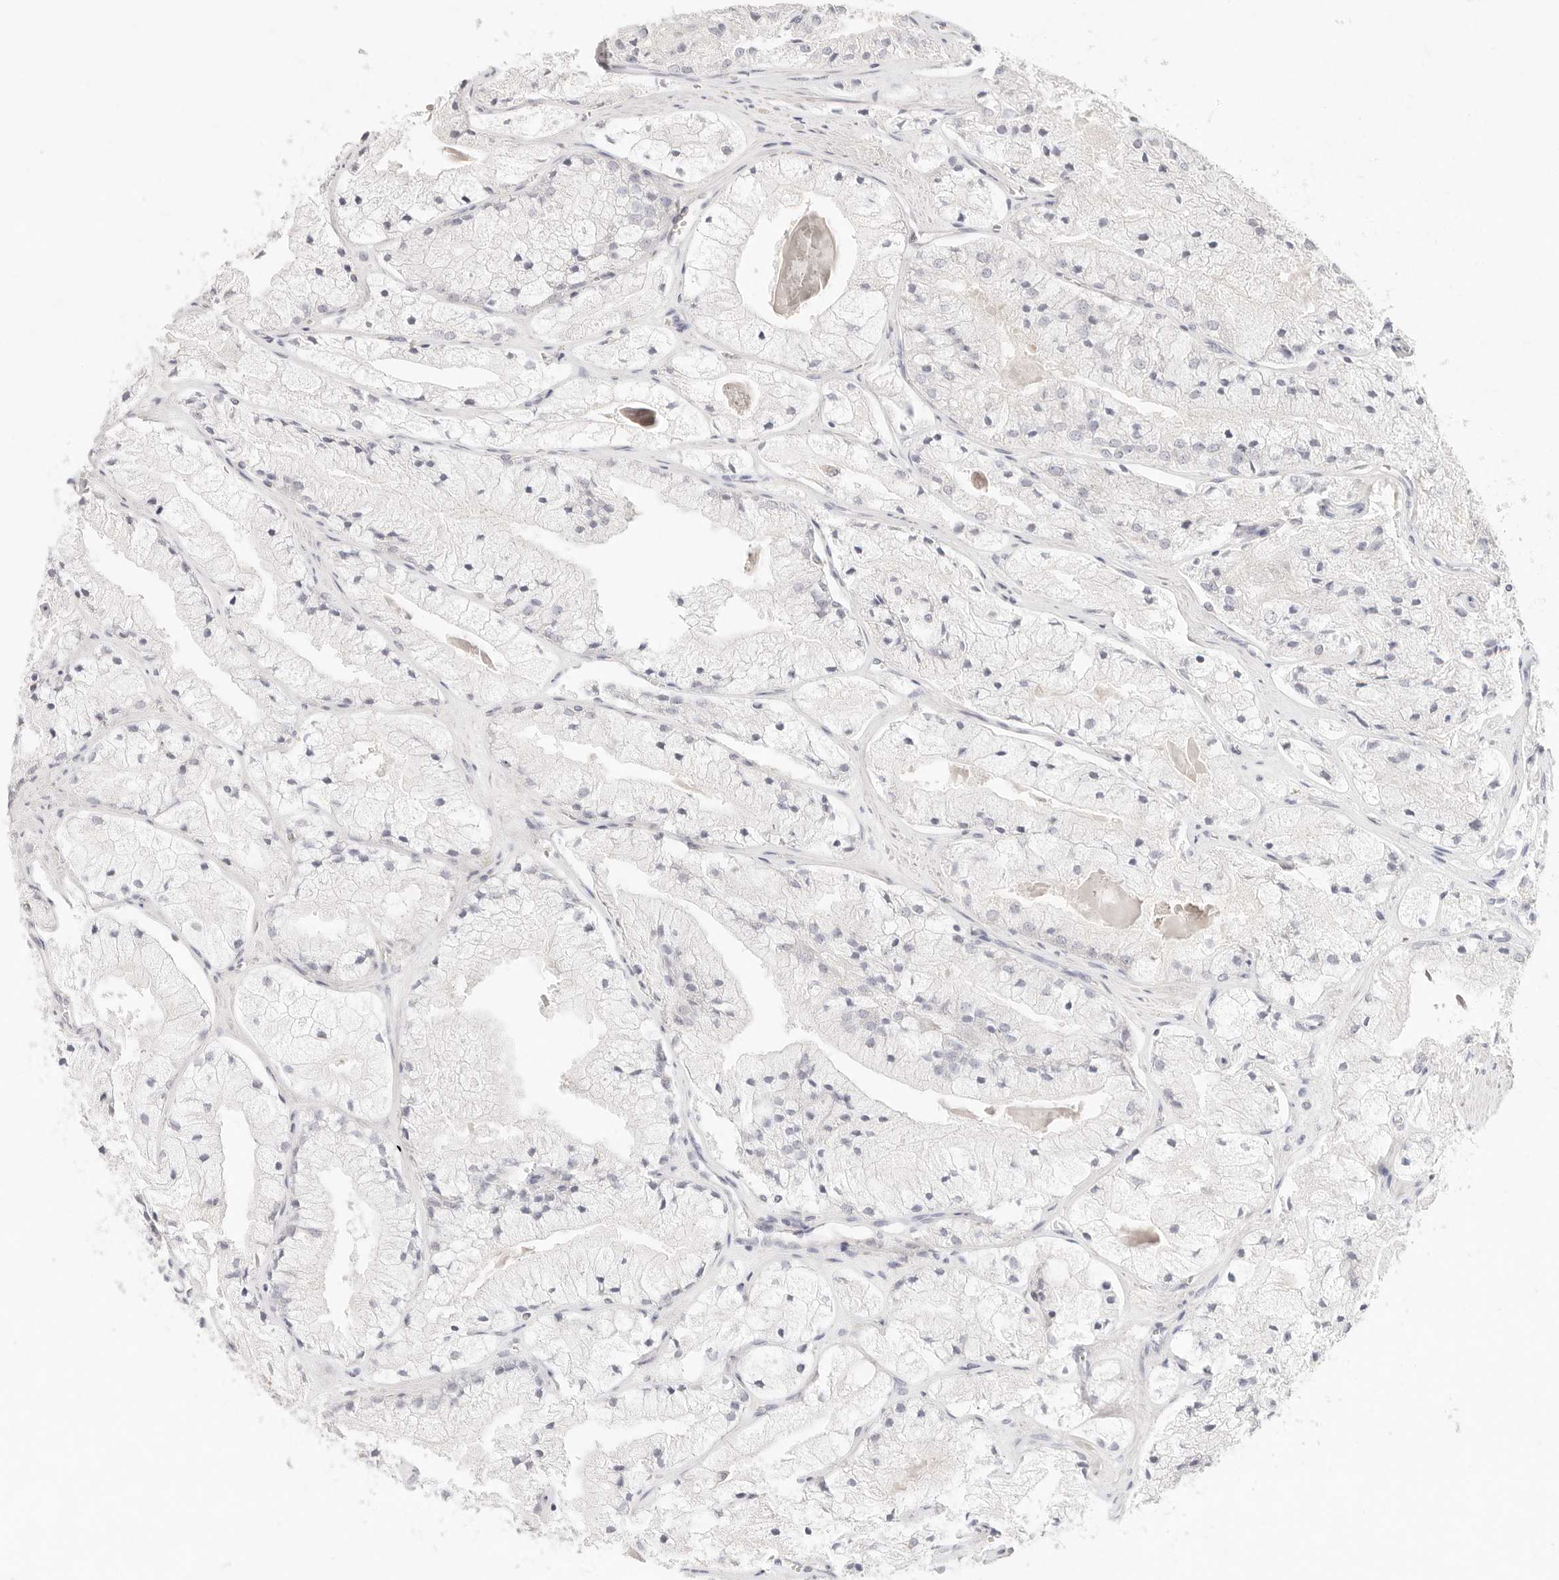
{"staining": {"intensity": "negative", "quantity": "none", "location": "none"}, "tissue": "prostate cancer", "cell_type": "Tumor cells", "image_type": "cancer", "snomed": [{"axis": "morphology", "description": "Adenocarcinoma, High grade"}, {"axis": "topography", "description": "Prostate"}], "caption": "Photomicrograph shows no significant protein positivity in tumor cells of prostate adenocarcinoma (high-grade).", "gene": "GPR156", "patient": {"sex": "male", "age": 50}}